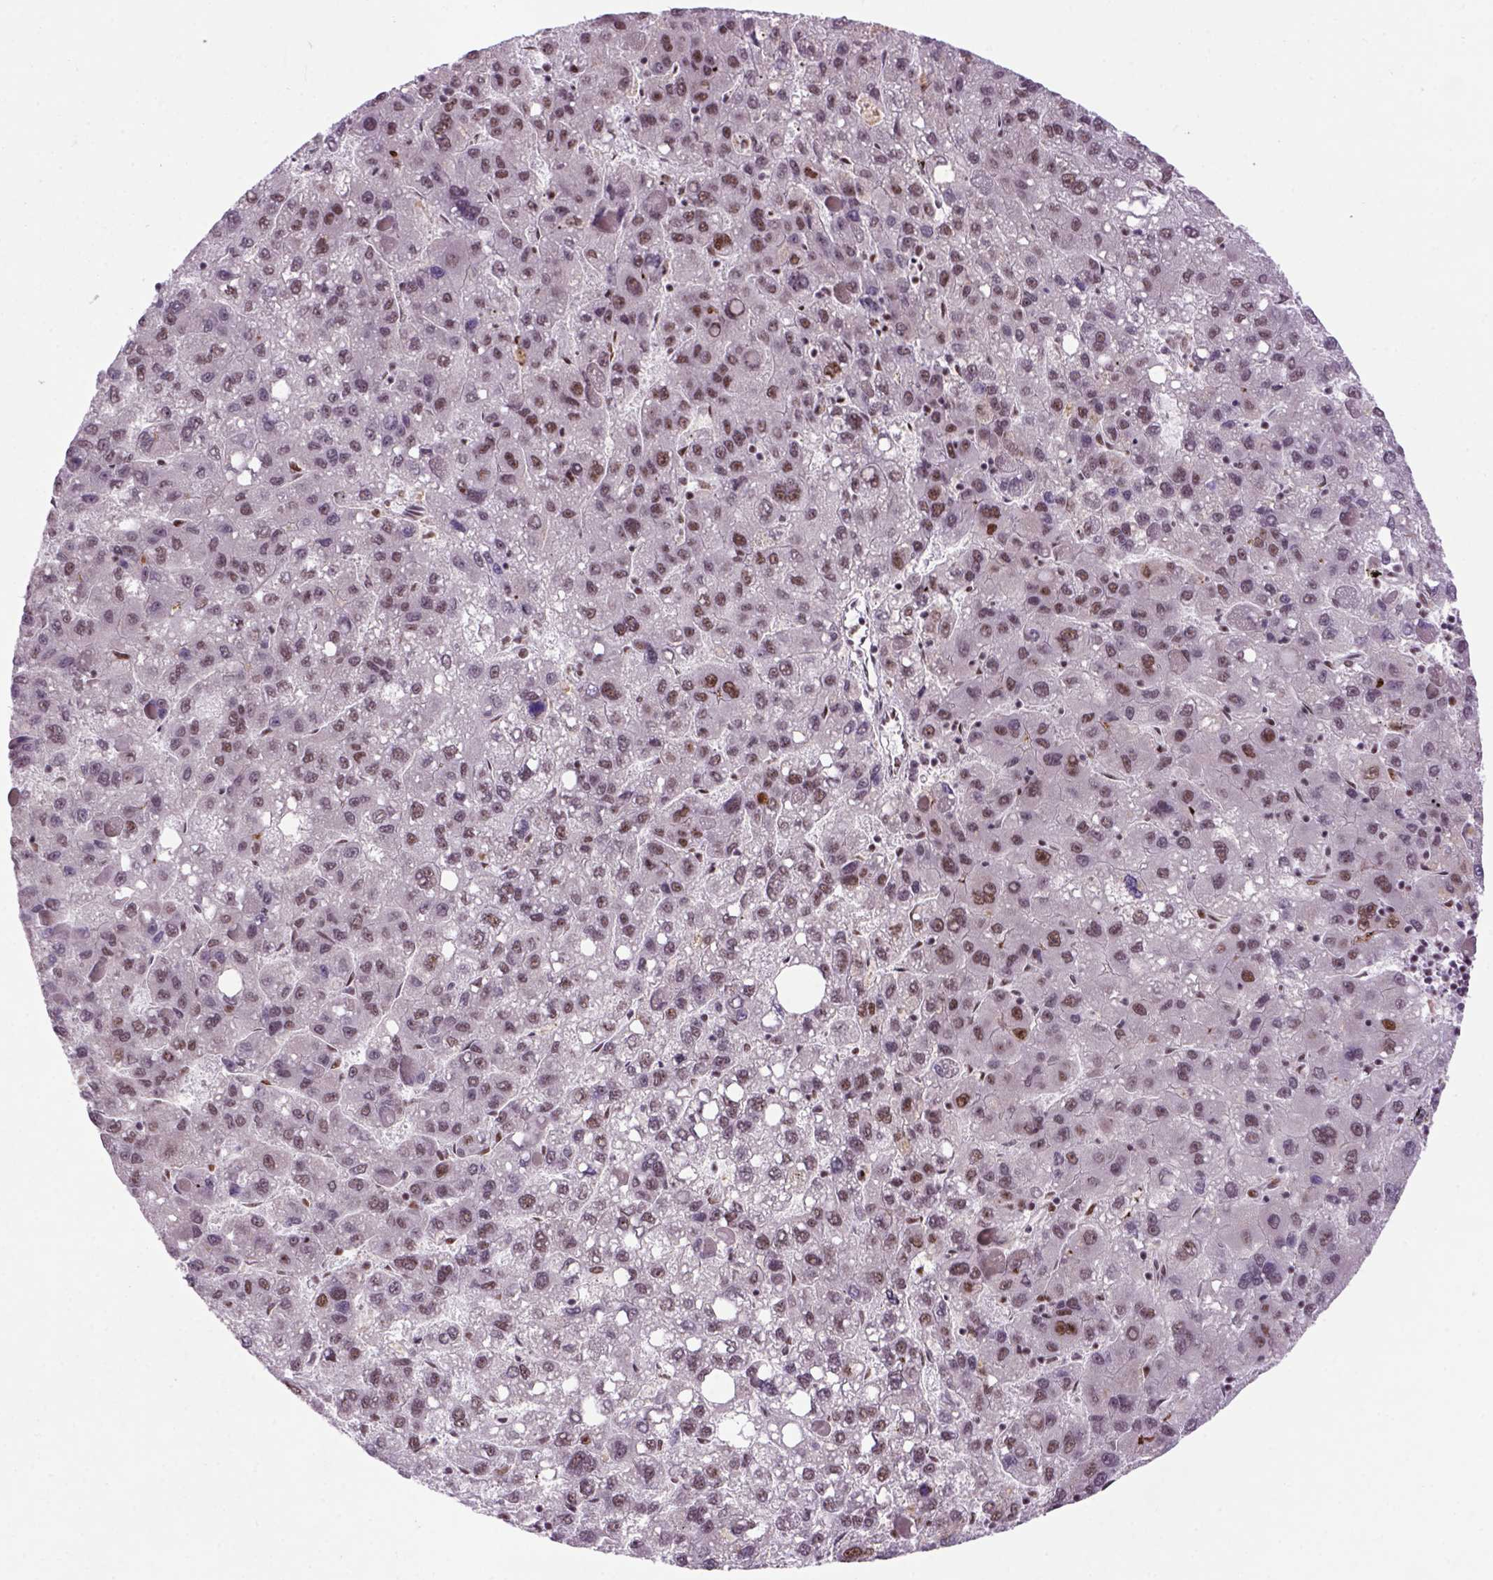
{"staining": {"intensity": "moderate", "quantity": "25%-75%", "location": "nuclear"}, "tissue": "liver cancer", "cell_type": "Tumor cells", "image_type": "cancer", "snomed": [{"axis": "morphology", "description": "Carcinoma, Hepatocellular, NOS"}, {"axis": "topography", "description": "Liver"}], "caption": "Moderate nuclear staining is present in approximately 25%-75% of tumor cells in hepatocellular carcinoma (liver).", "gene": "NSMCE2", "patient": {"sex": "female", "age": 82}}